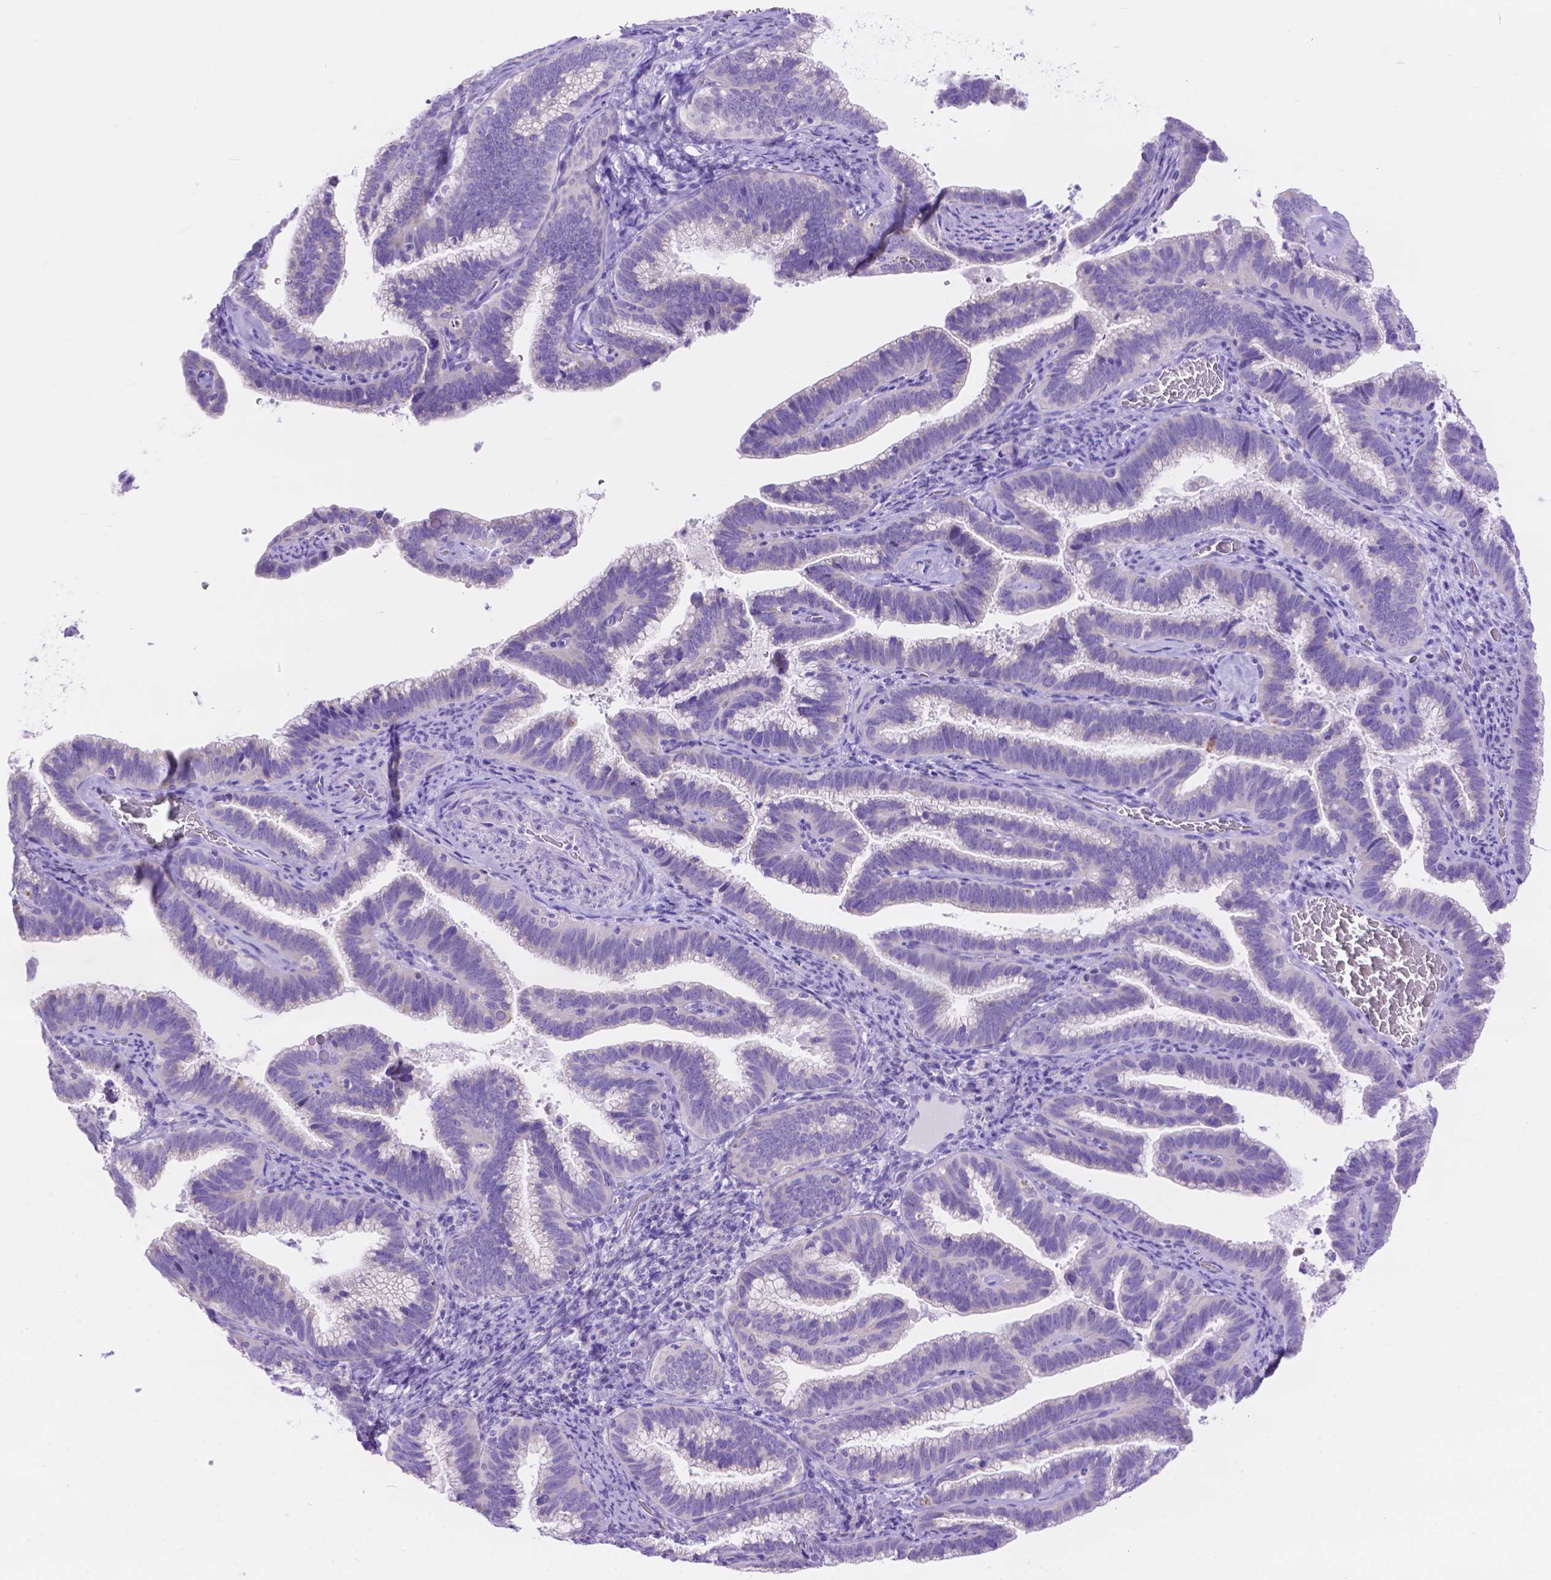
{"staining": {"intensity": "negative", "quantity": "none", "location": "none"}, "tissue": "cervical cancer", "cell_type": "Tumor cells", "image_type": "cancer", "snomed": [{"axis": "morphology", "description": "Adenocarcinoma, NOS"}, {"axis": "topography", "description": "Cervix"}], "caption": "Image shows no significant protein positivity in tumor cells of adenocarcinoma (cervical).", "gene": "DHRS2", "patient": {"sex": "female", "age": 61}}